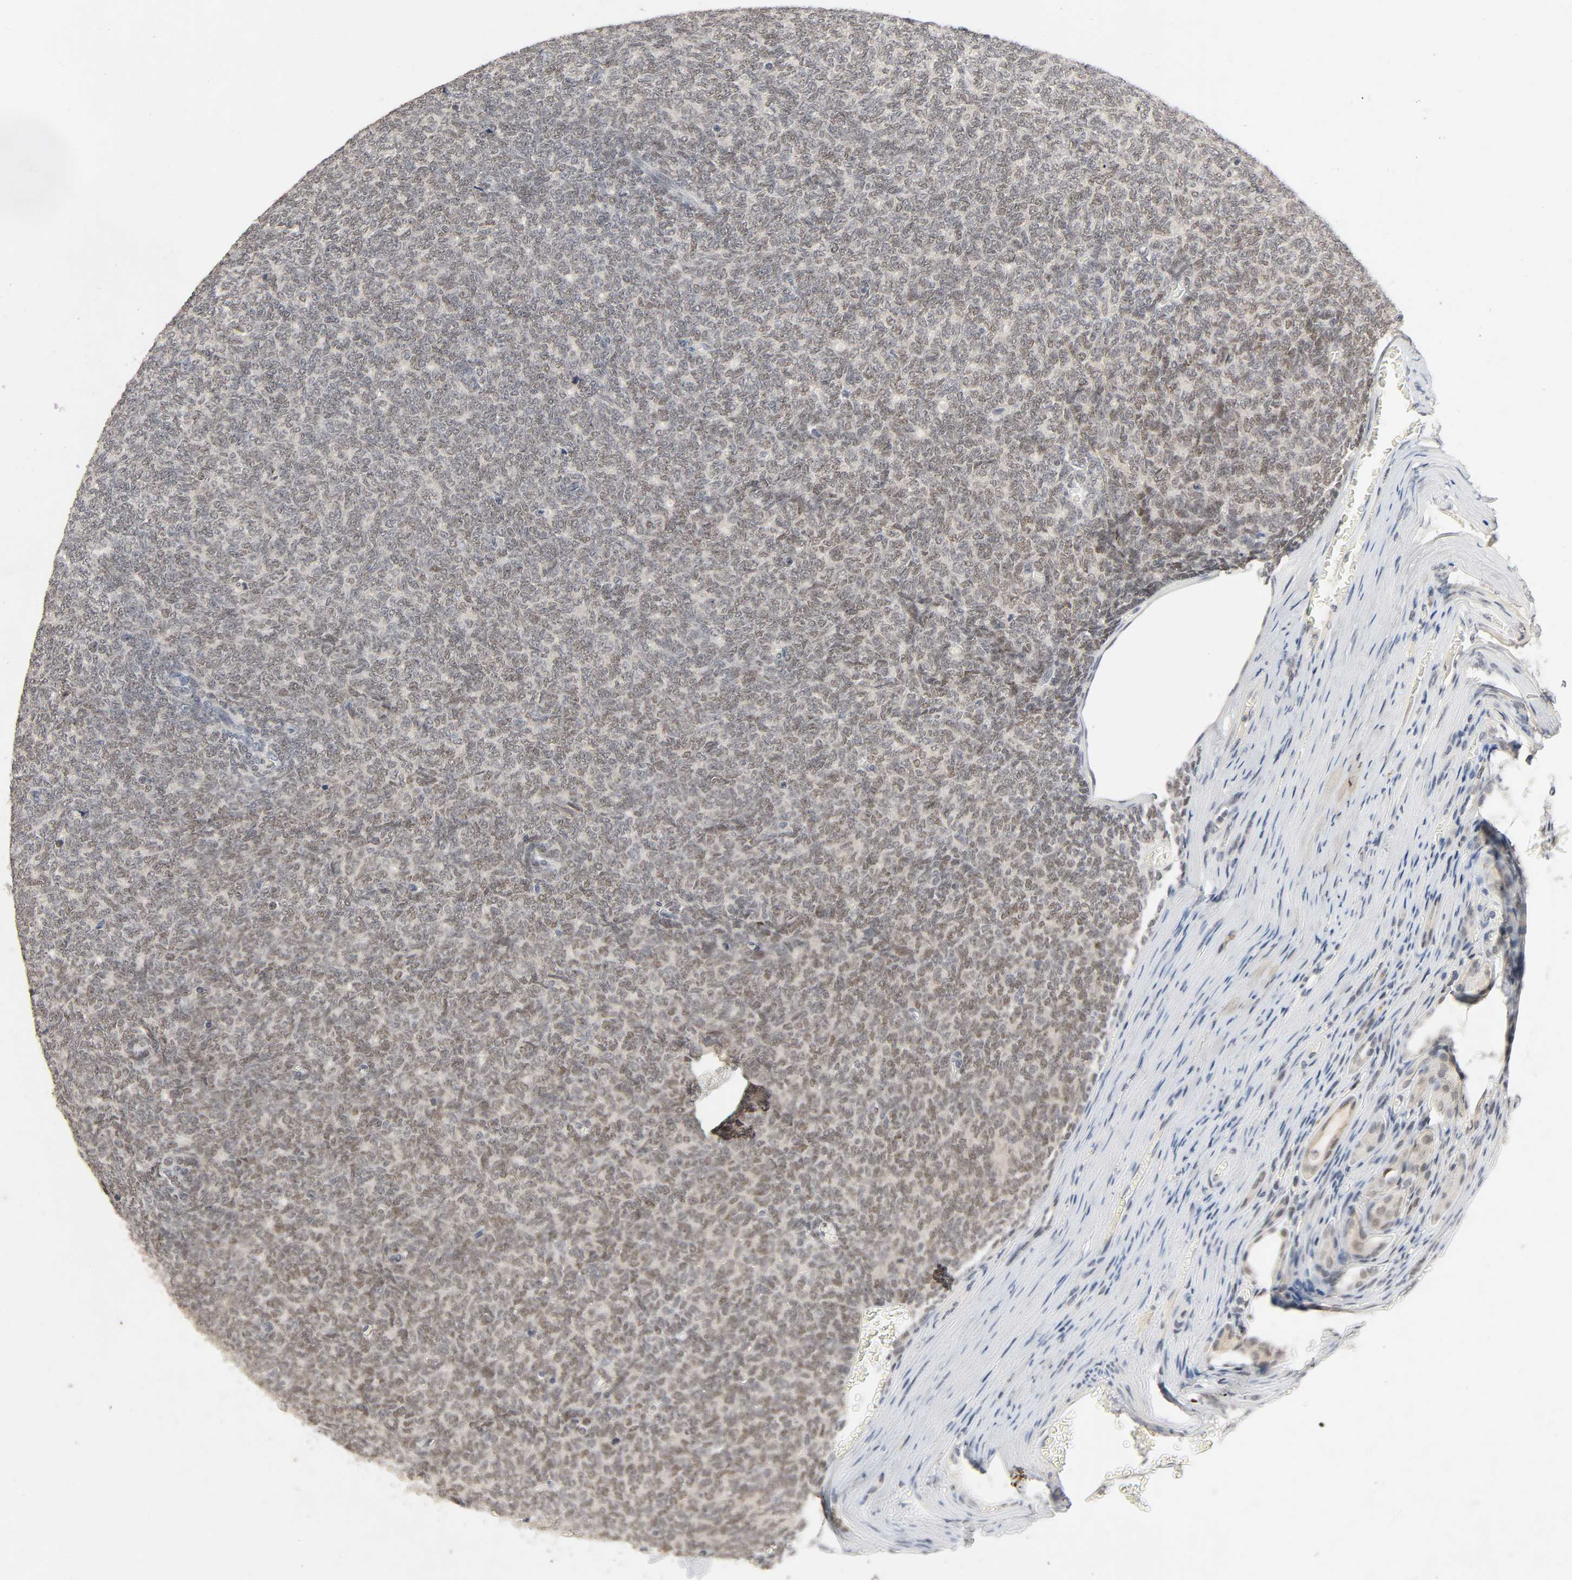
{"staining": {"intensity": "weak", "quantity": ">75%", "location": "nuclear"}, "tissue": "renal cancer", "cell_type": "Tumor cells", "image_type": "cancer", "snomed": [{"axis": "morphology", "description": "Neoplasm, malignant, NOS"}, {"axis": "topography", "description": "Kidney"}], "caption": "Tumor cells demonstrate low levels of weak nuclear positivity in about >75% of cells in renal cancer (neoplasm (malignant)). Nuclei are stained in blue.", "gene": "MAPKAPK5", "patient": {"sex": "male", "age": 28}}